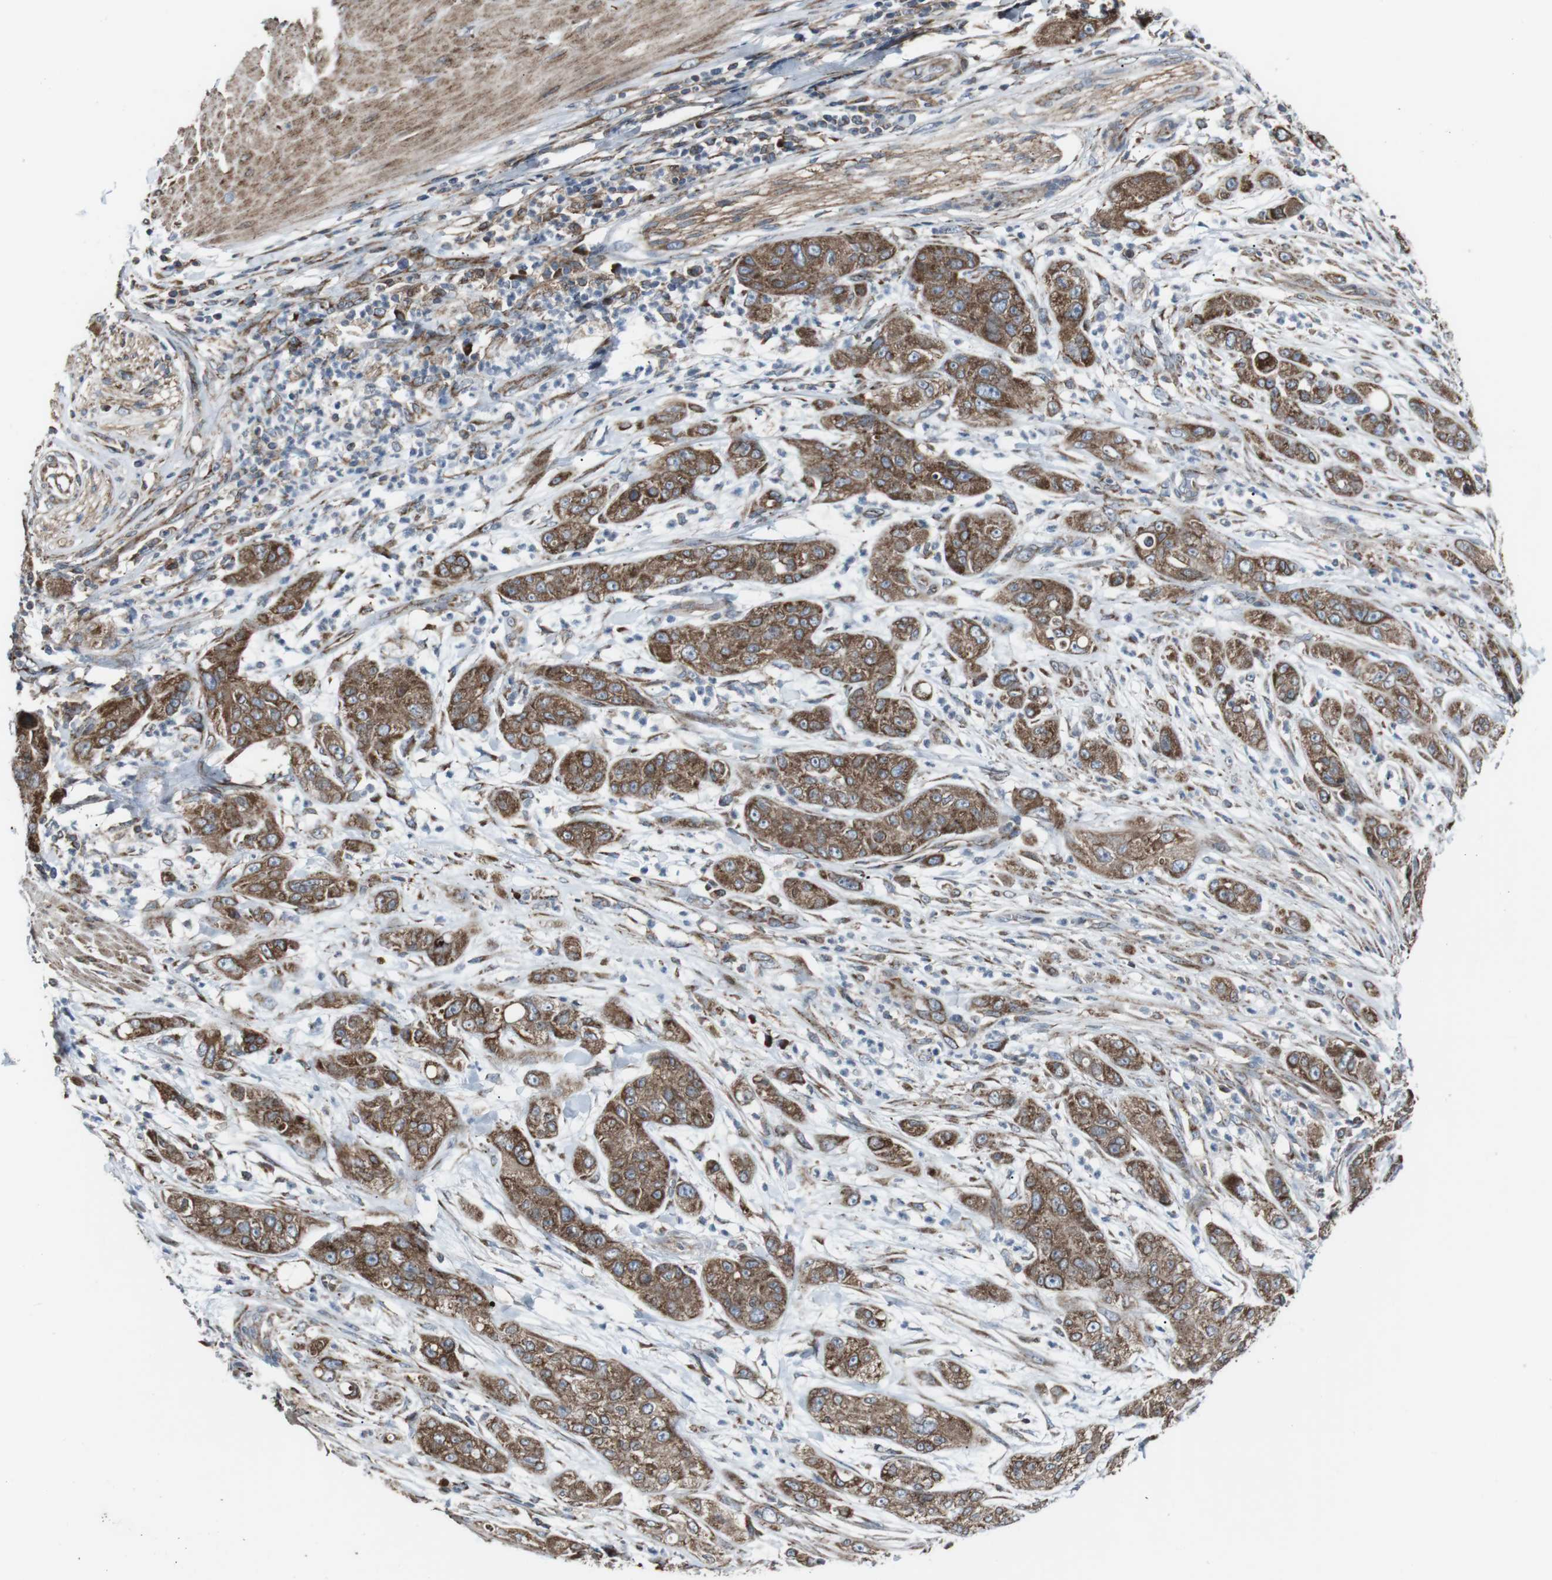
{"staining": {"intensity": "moderate", "quantity": ">75%", "location": "cytoplasmic/membranous"}, "tissue": "pancreatic cancer", "cell_type": "Tumor cells", "image_type": "cancer", "snomed": [{"axis": "morphology", "description": "Adenocarcinoma, NOS"}, {"axis": "topography", "description": "Pancreas"}], "caption": "This histopathology image demonstrates IHC staining of pancreatic cancer (adenocarcinoma), with medium moderate cytoplasmic/membranous expression in approximately >75% of tumor cells.", "gene": "CISD2", "patient": {"sex": "female", "age": 78}}